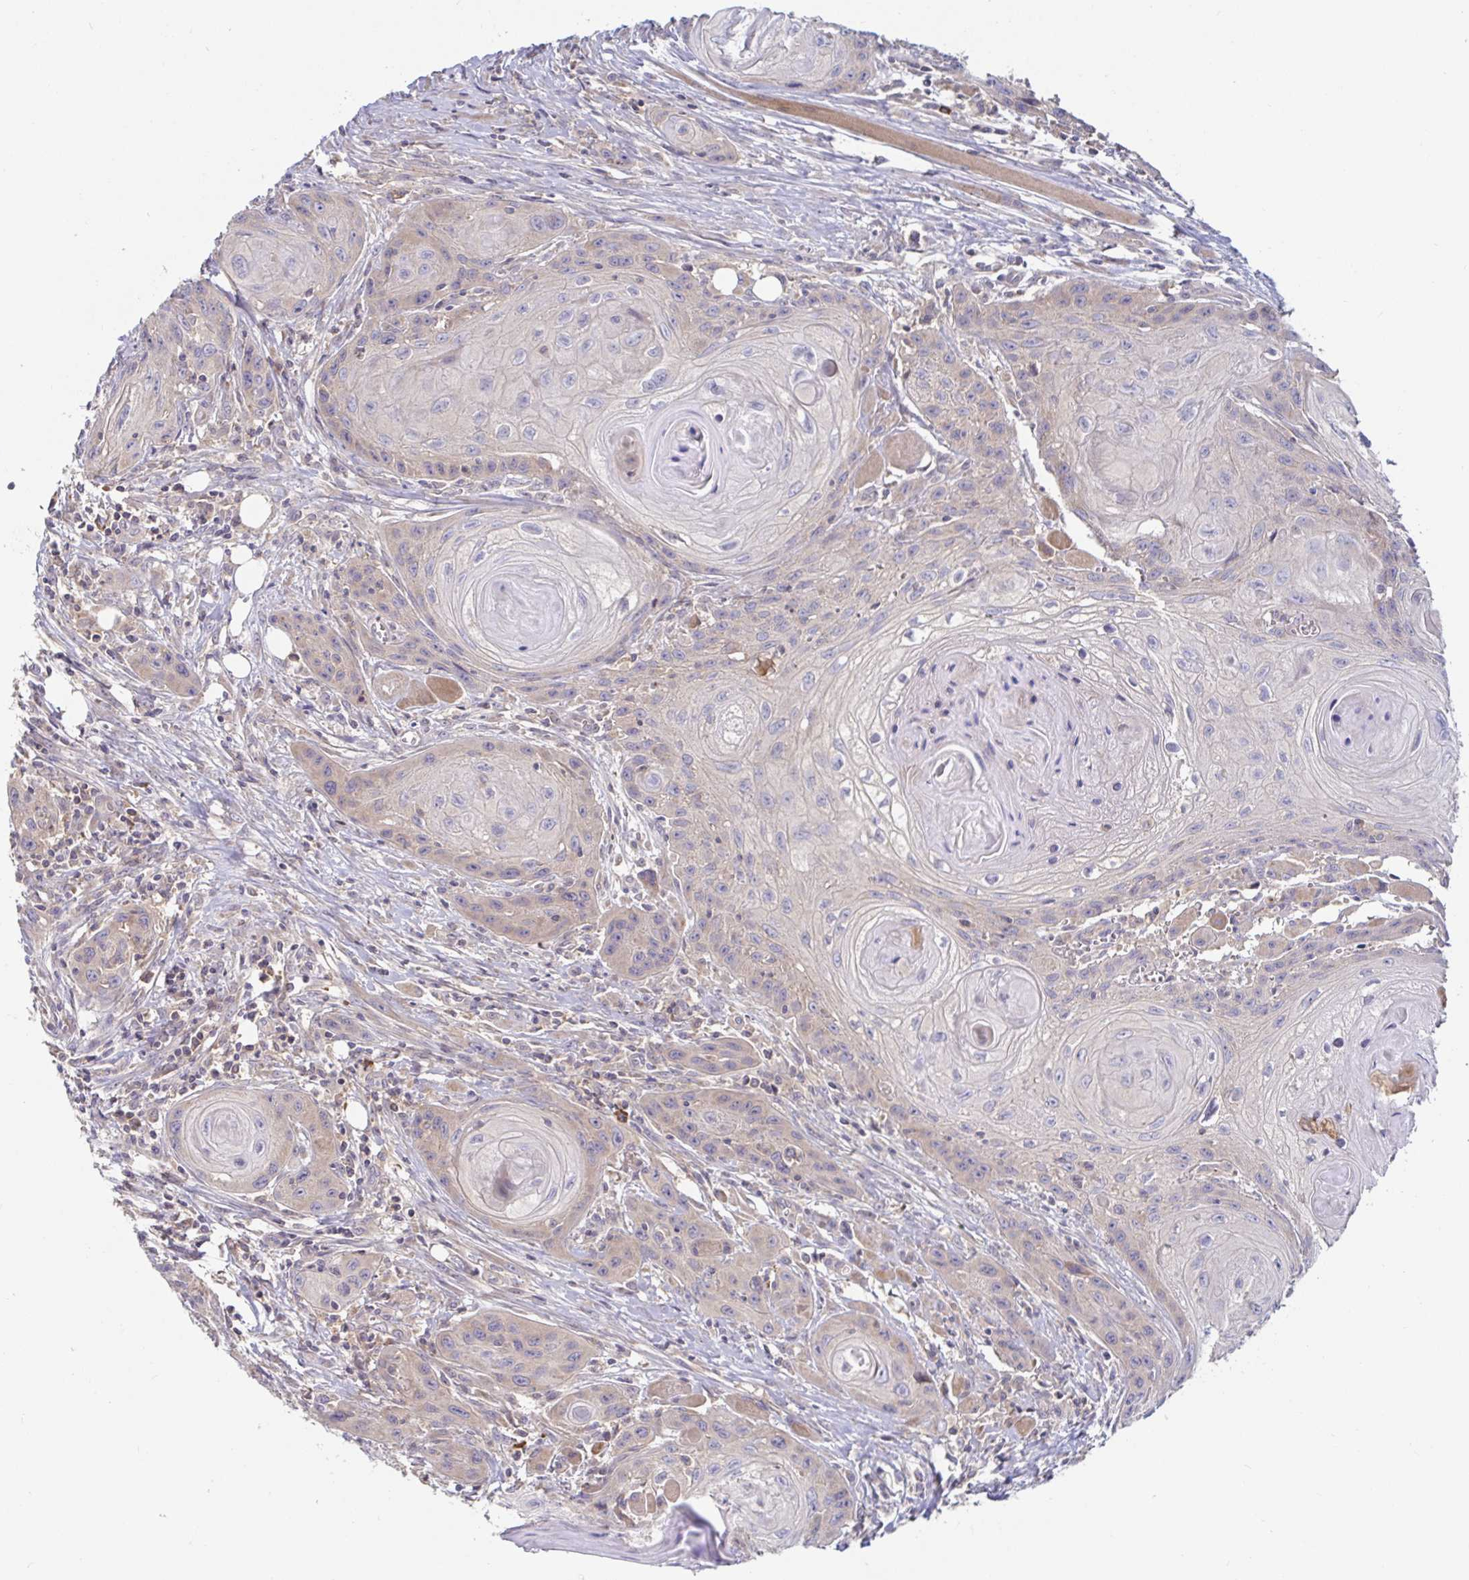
{"staining": {"intensity": "weak", "quantity": "25%-75%", "location": "cytoplasmic/membranous"}, "tissue": "head and neck cancer", "cell_type": "Tumor cells", "image_type": "cancer", "snomed": [{"axis": "morphology", "description": "Squamous cell carcinoma, NOS"}, {"axis": "topography", "description": "Oral tissue"}, {"axis": "topography", "description": "Head-Neck"}], "caption": "Squamous cell carcinoma (head and neck) stained for a protein exhibits weak cytoplasmic/membranous positivity in tumor cells.", "gene": "LARP1", "patient": {"sex": "male", "age": 58}}